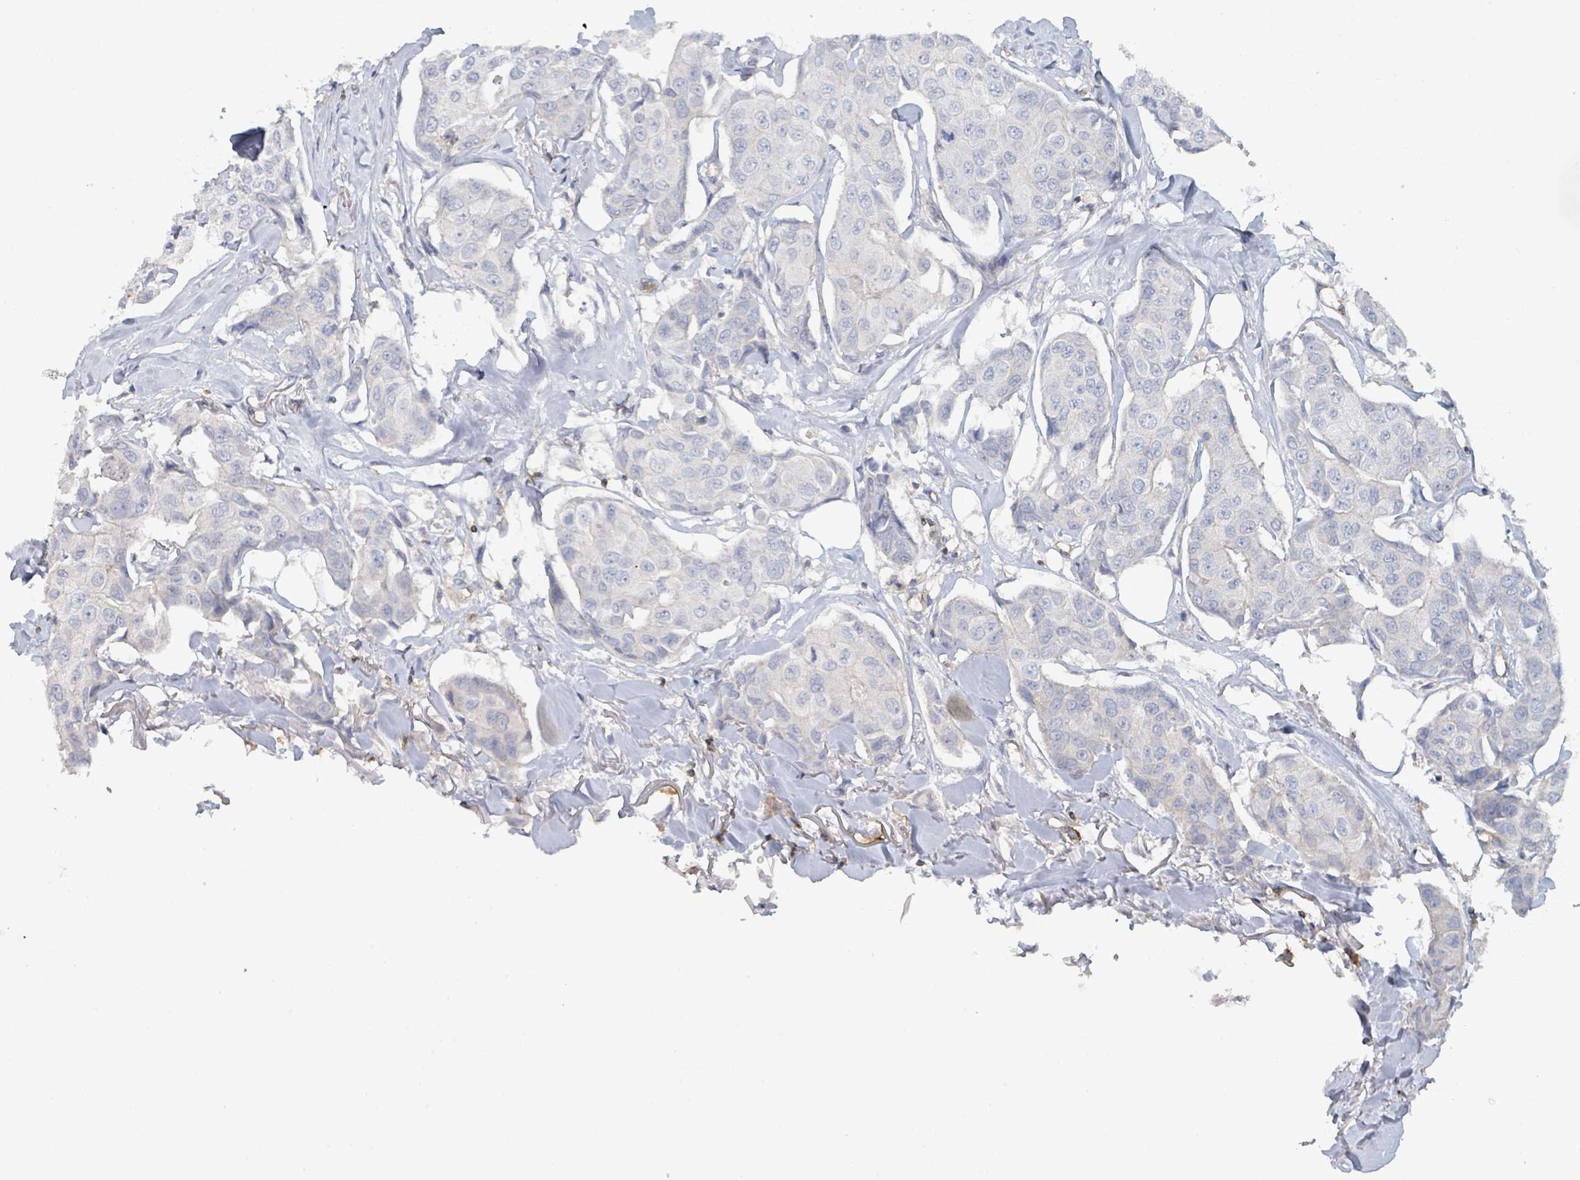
{"staining": {"intensity": "negative", "quantity": "none", "location": "none"}, "tissue": "breast cancer", "cell_type": "Tumor cells", "image_type": "cancer", "snomed": [{"axis": "morphology", "description": "Duct carcinoma"}, {"axis": "topography", "description": "Breast"}], "caption": "A micrograph of human breast cancer (intraductal carcinoma) is negative for staining in tumor cells.", "gene": "TNFRSF14", "patient": {"sex": "female", "age": 80}}